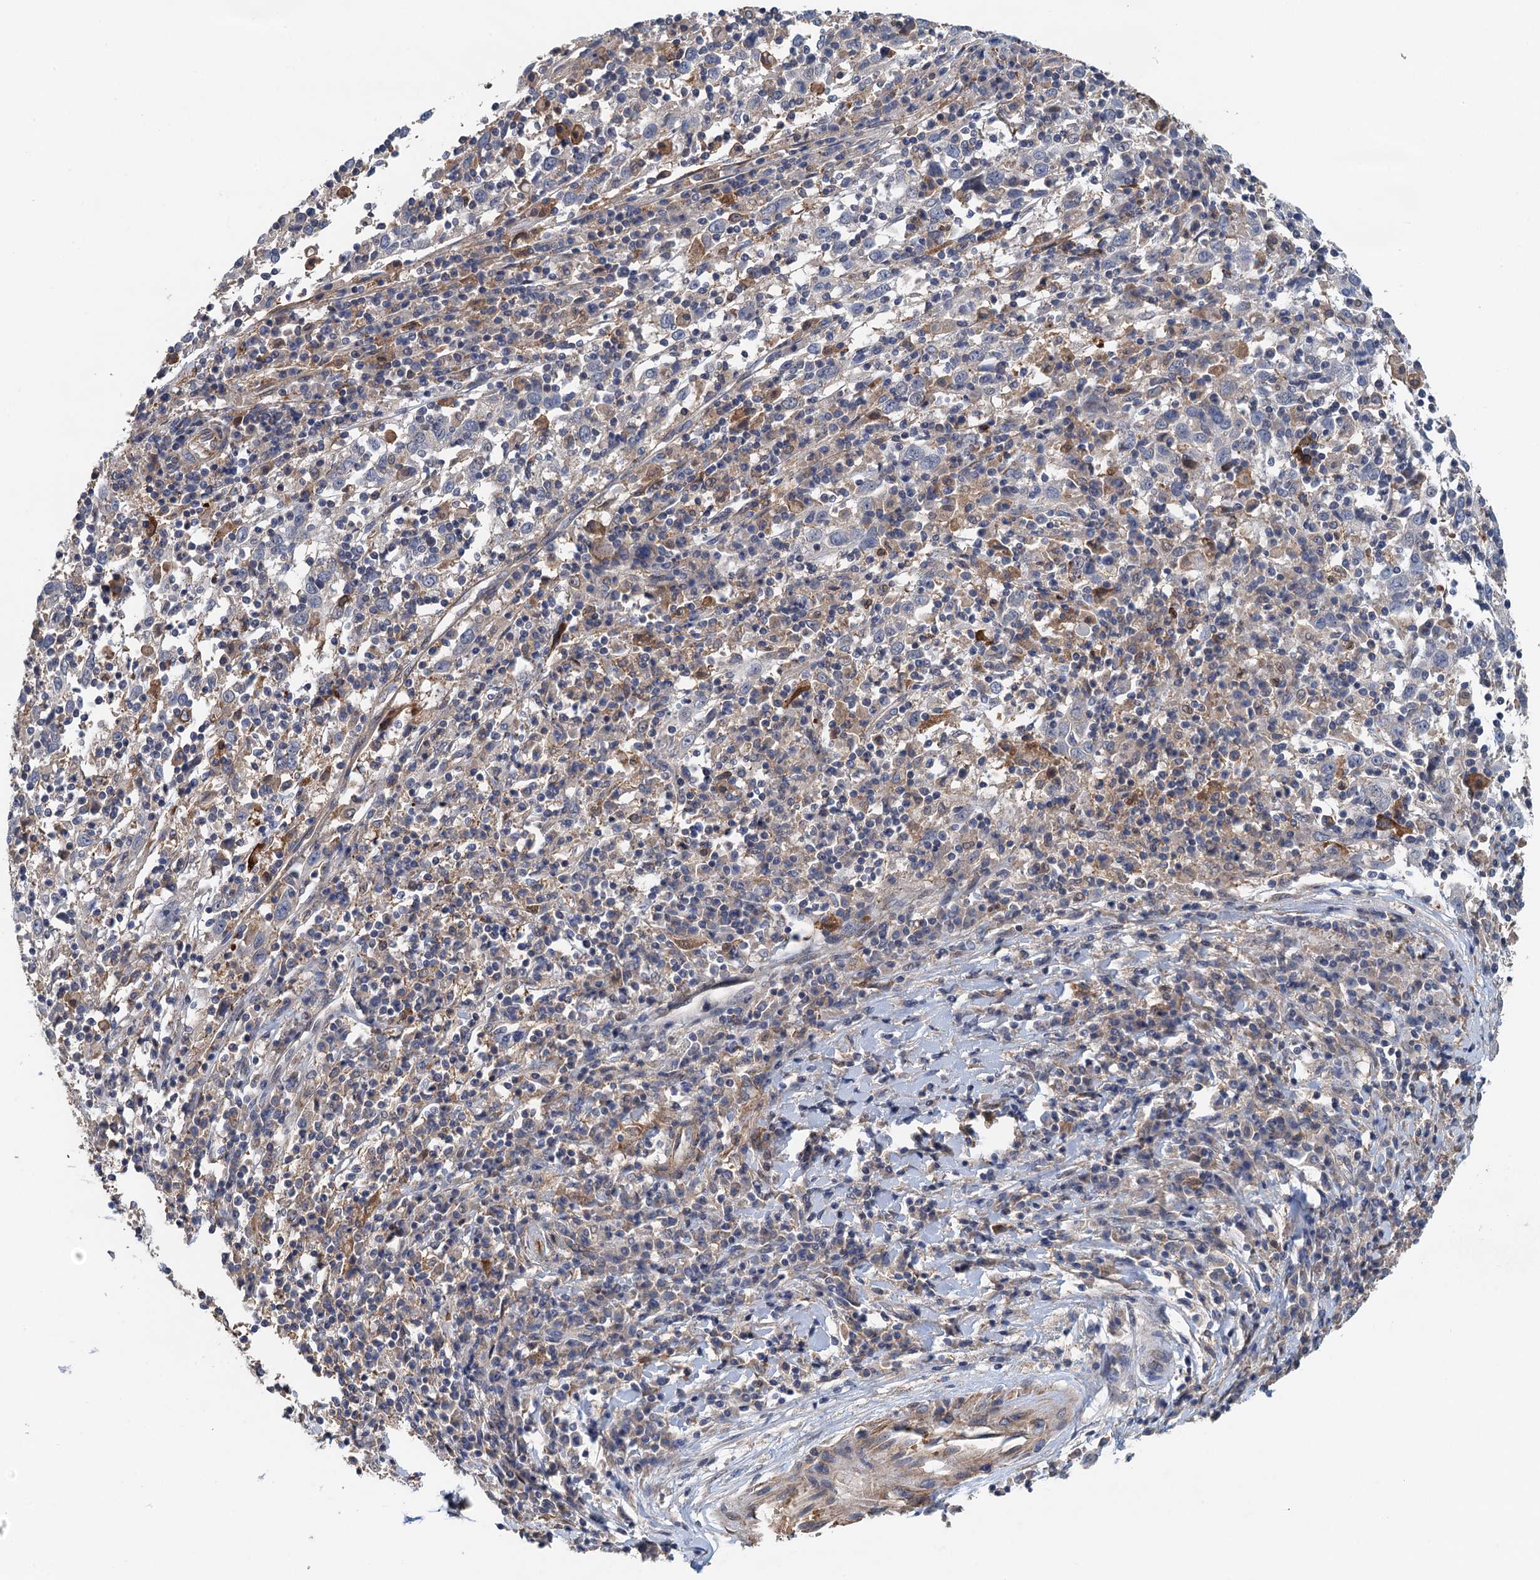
{"staining": {"intensity": "negative", "quantity": "none", "location": "none"}, "tissue": "cervical cancer", "cell_type": "Tumor cells", "image_type": "cancer", "snomed": [{"axis": "morphology", "description": "Squamous cell carcinoma, NOS"}, {"axis": "topography", "description": "Cervix"}], "caption": "The image demonstrates no significant expression in tumor cells of cervical cancer (squamous cell carcinoma).", "gene": "RSAD2", "patient": {"sex": "female", "age": 46}}